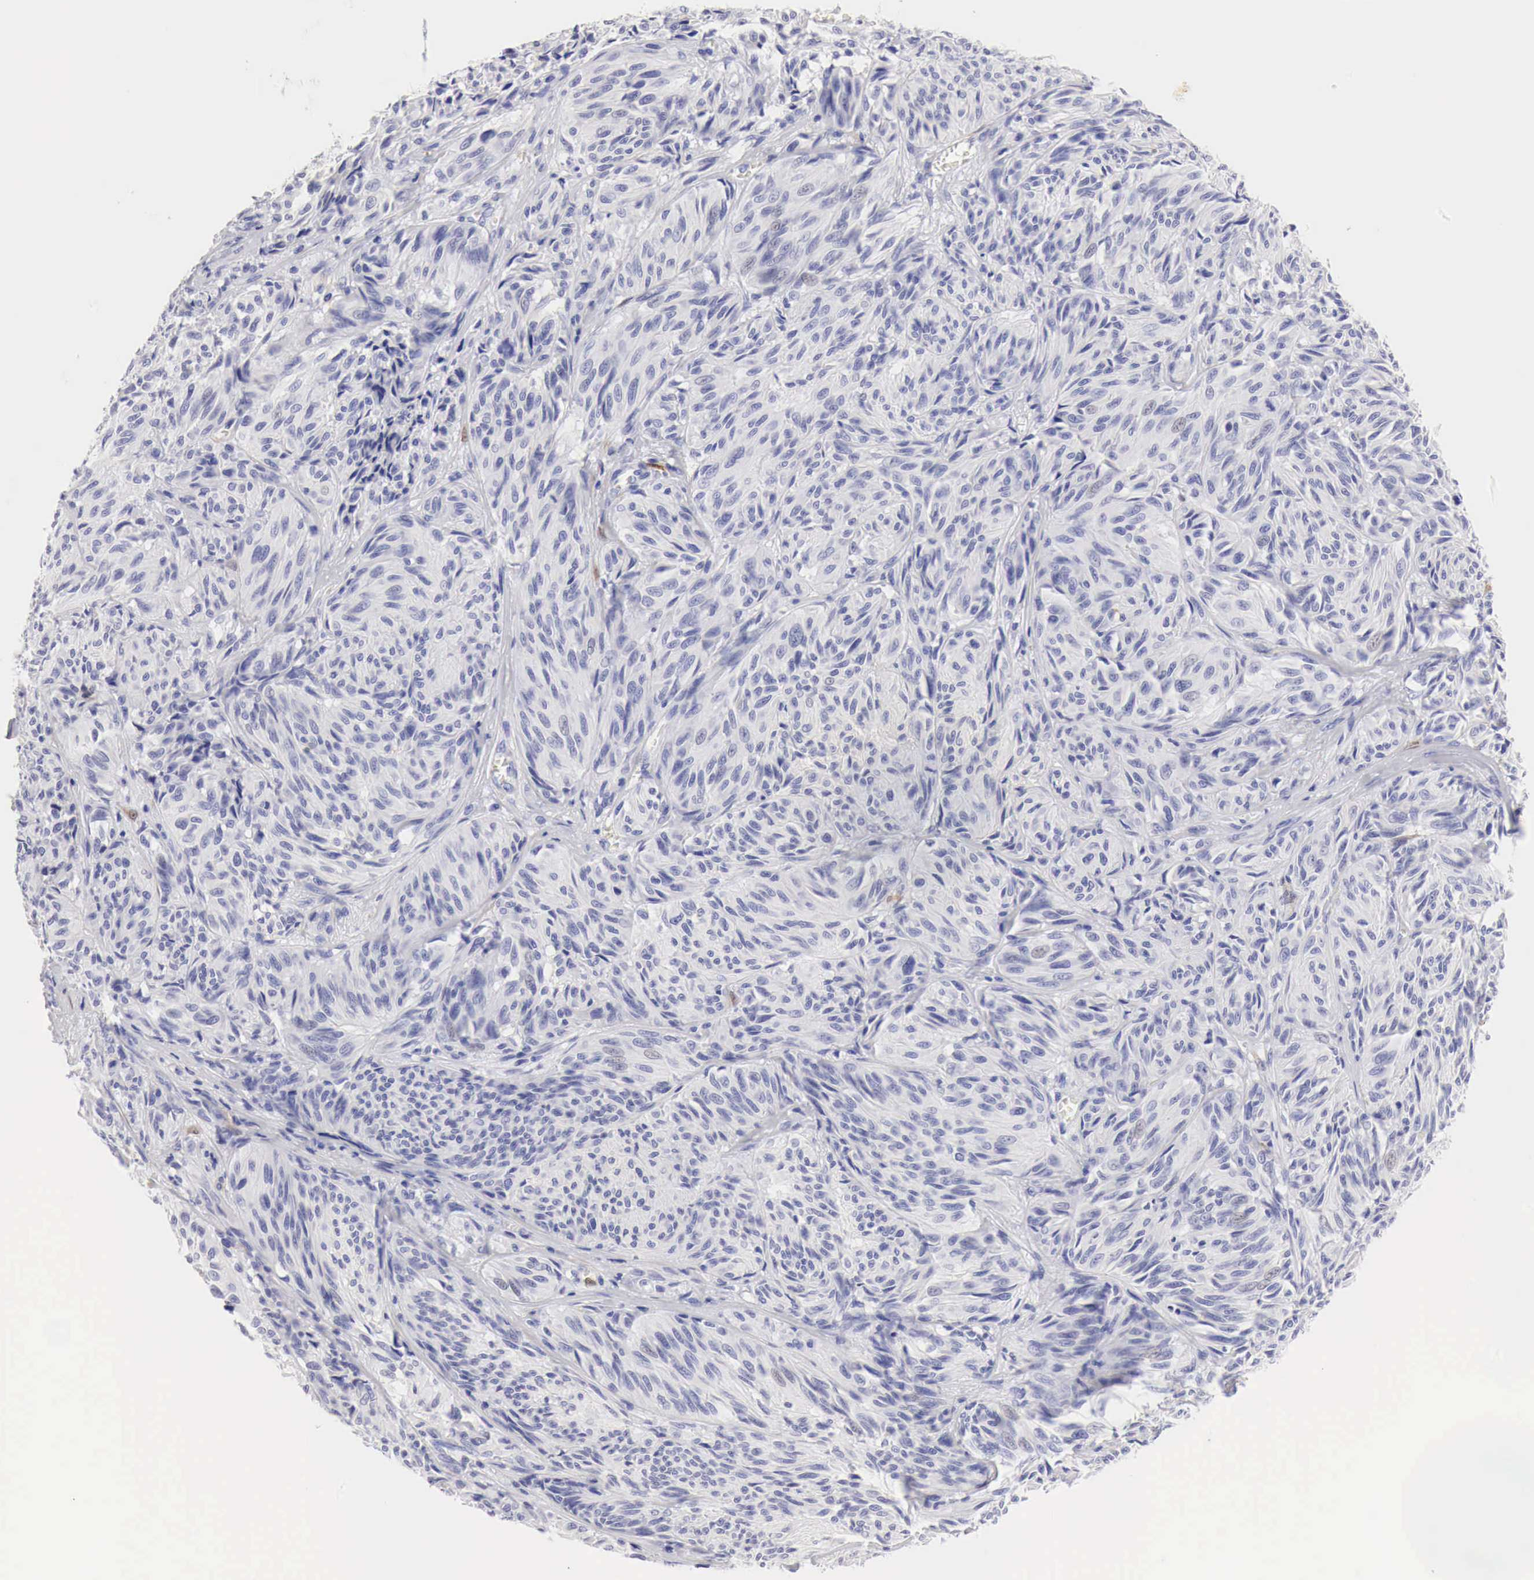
{"staining": {"intensity": "weak", "quantity": "<25%", "location": "cytoplasmic/membranous"}, "tissue": "melanoma", "cell_type": "Tumor cells", "image_type": "cancer", "snomed": [{"axis": "morphology", "description": "Malignant melanoma, NOS"}, {"axis": "topography", "description": "Skin"}], "caption": "Immunohistochemistry (IHC) photomicrograph of neoplastic tissue: malignant melanoma stained with DAB displays no significant protein staining in tumor cells.", "gene": "CDKN2A", "patient": {"sex": "male", "age": 54}}